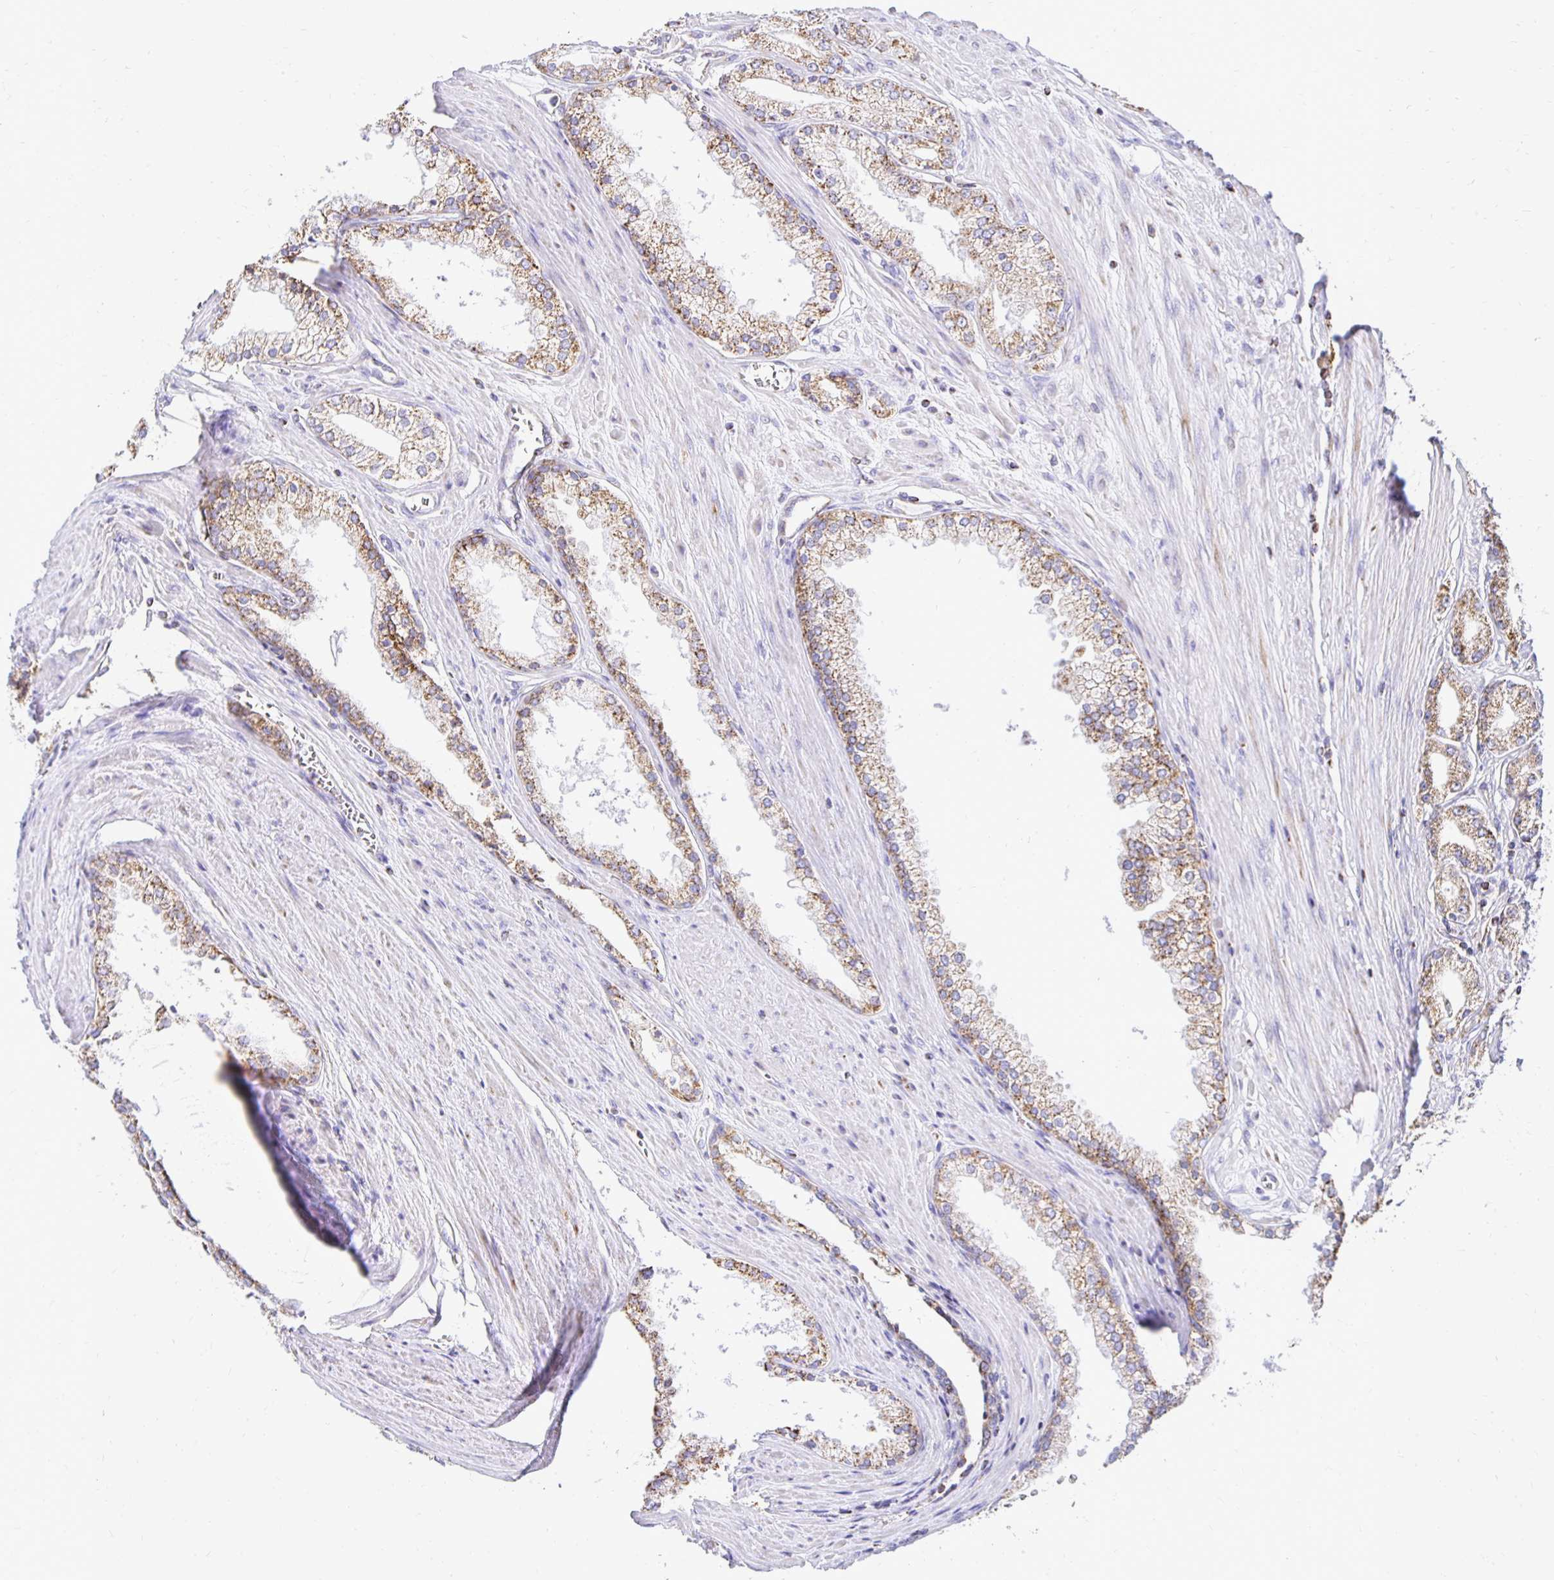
{"staining": {"intensity": "moderate", "quantity": ">75%", "location": "cytoplasmic/membranous"}, "tissue": "prostate cancer", "cell_type": "Tumor cells", "image_type": "cancer", "snomed": [{"axis": "morphology", "description": "Adenocarcinoma, High grade"}, {"axis": "topography", "description": "Prostate"}], "caption": "Immunohistochemistry (DAB) staining of prostate high-grade adenocarcinoma displays moderate cytoplasmic/membranous protein expression in about >75% of tumor cells.", "gene": "PLAAT2", "patient": {"sex": "male", "age": 66}}